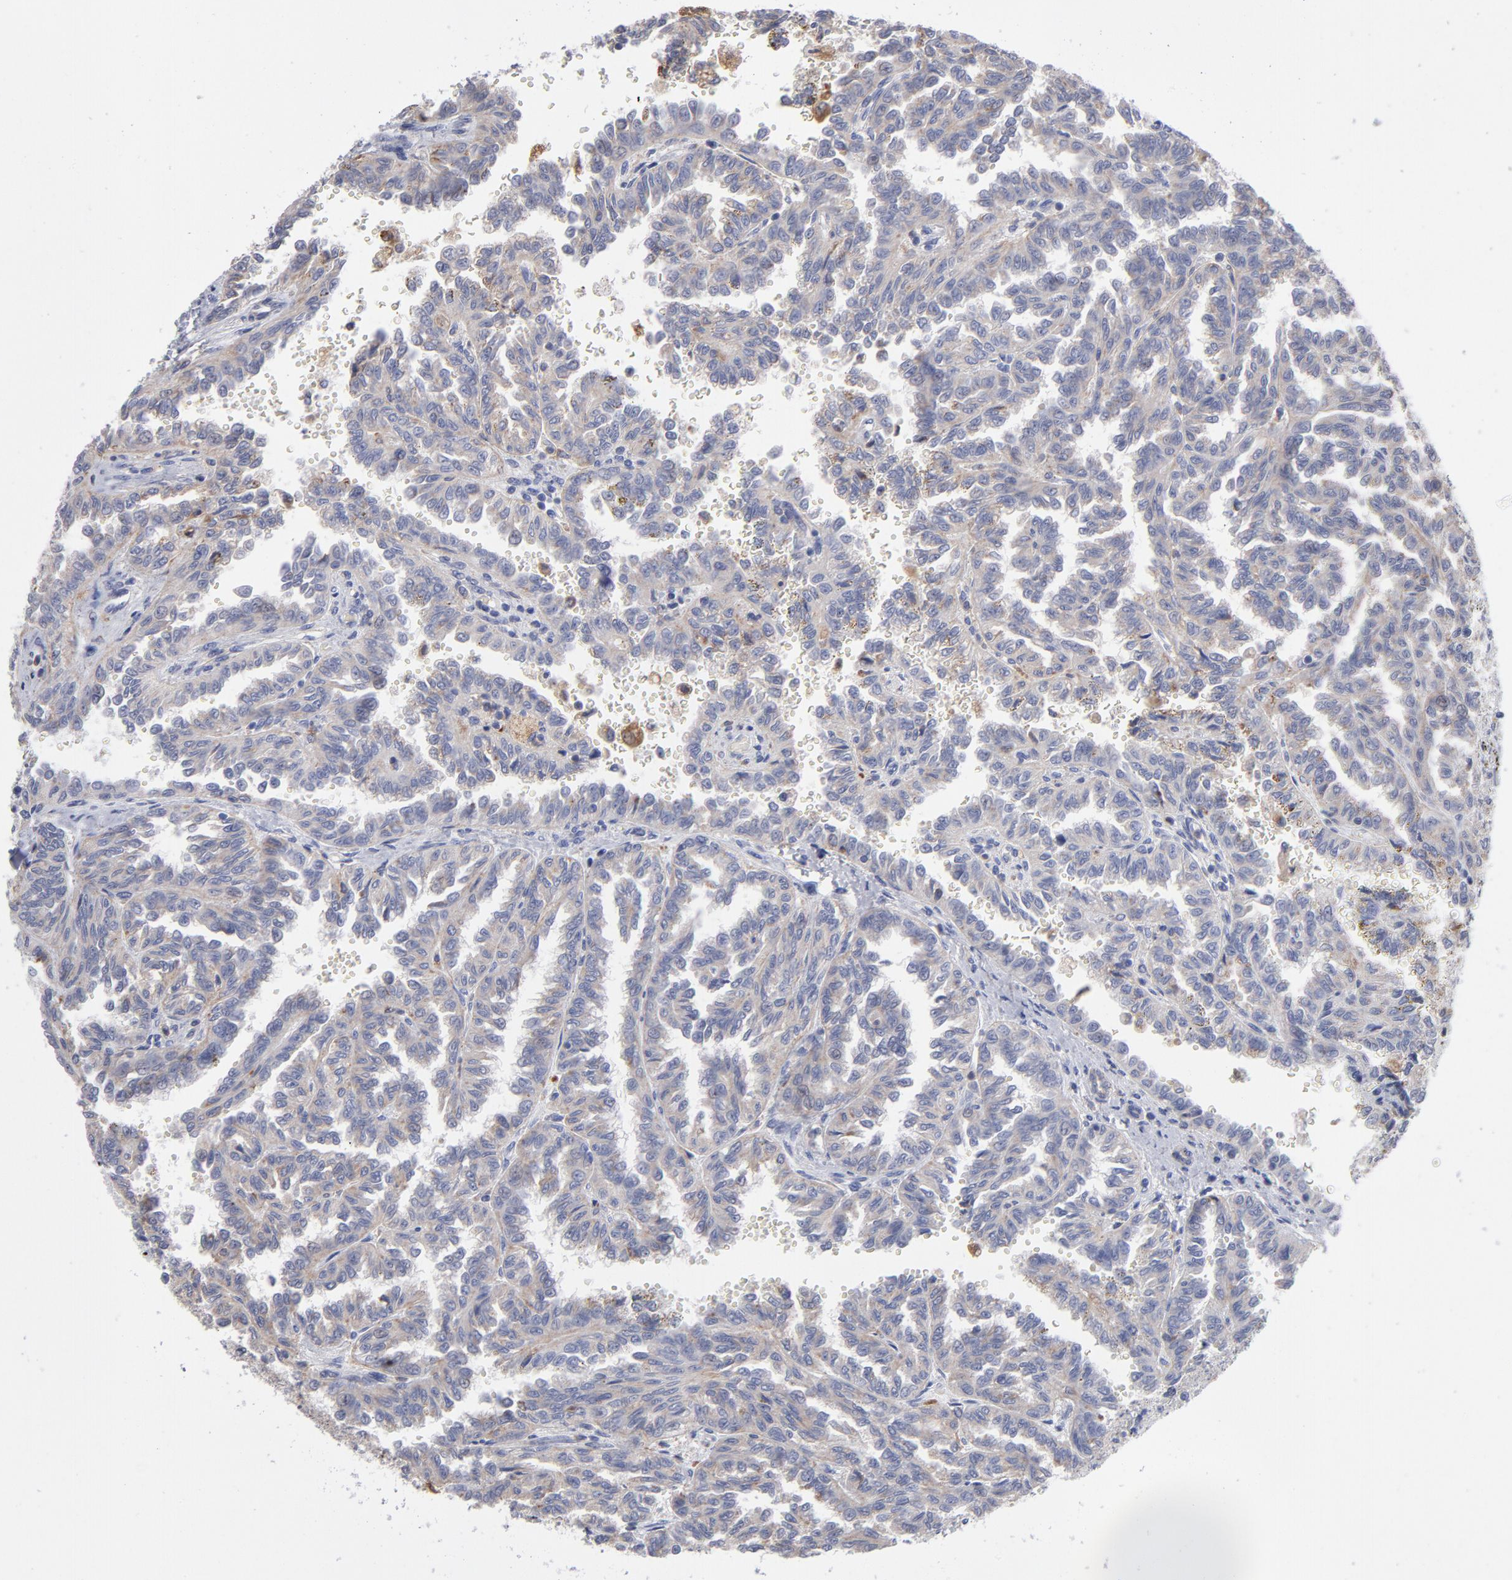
{"staining": {"intensity": "weak", "quantity": ">75%", "location": "cytoplasmic/membranous"}, "tissue": "renal cancer", "cell_type": "Tumor cells", "image_type": "cancer", "snomed": [{"axis": "morphology", "description": "Inflammation, NOS"}, {"axis": "morphology", "description": "Adenocarcinoma, NOS"}, {"axis": "topography", "description": "Kidney"}], "caption": "This is an image of immunohistochemistry (IHC) staining of renal adenocarcinoma, which shows weak positivity in the cytoplasmic/membranous of tumor cells.", "gene": "RRAGB", "patient": {"sex": "male", "age": 68}}